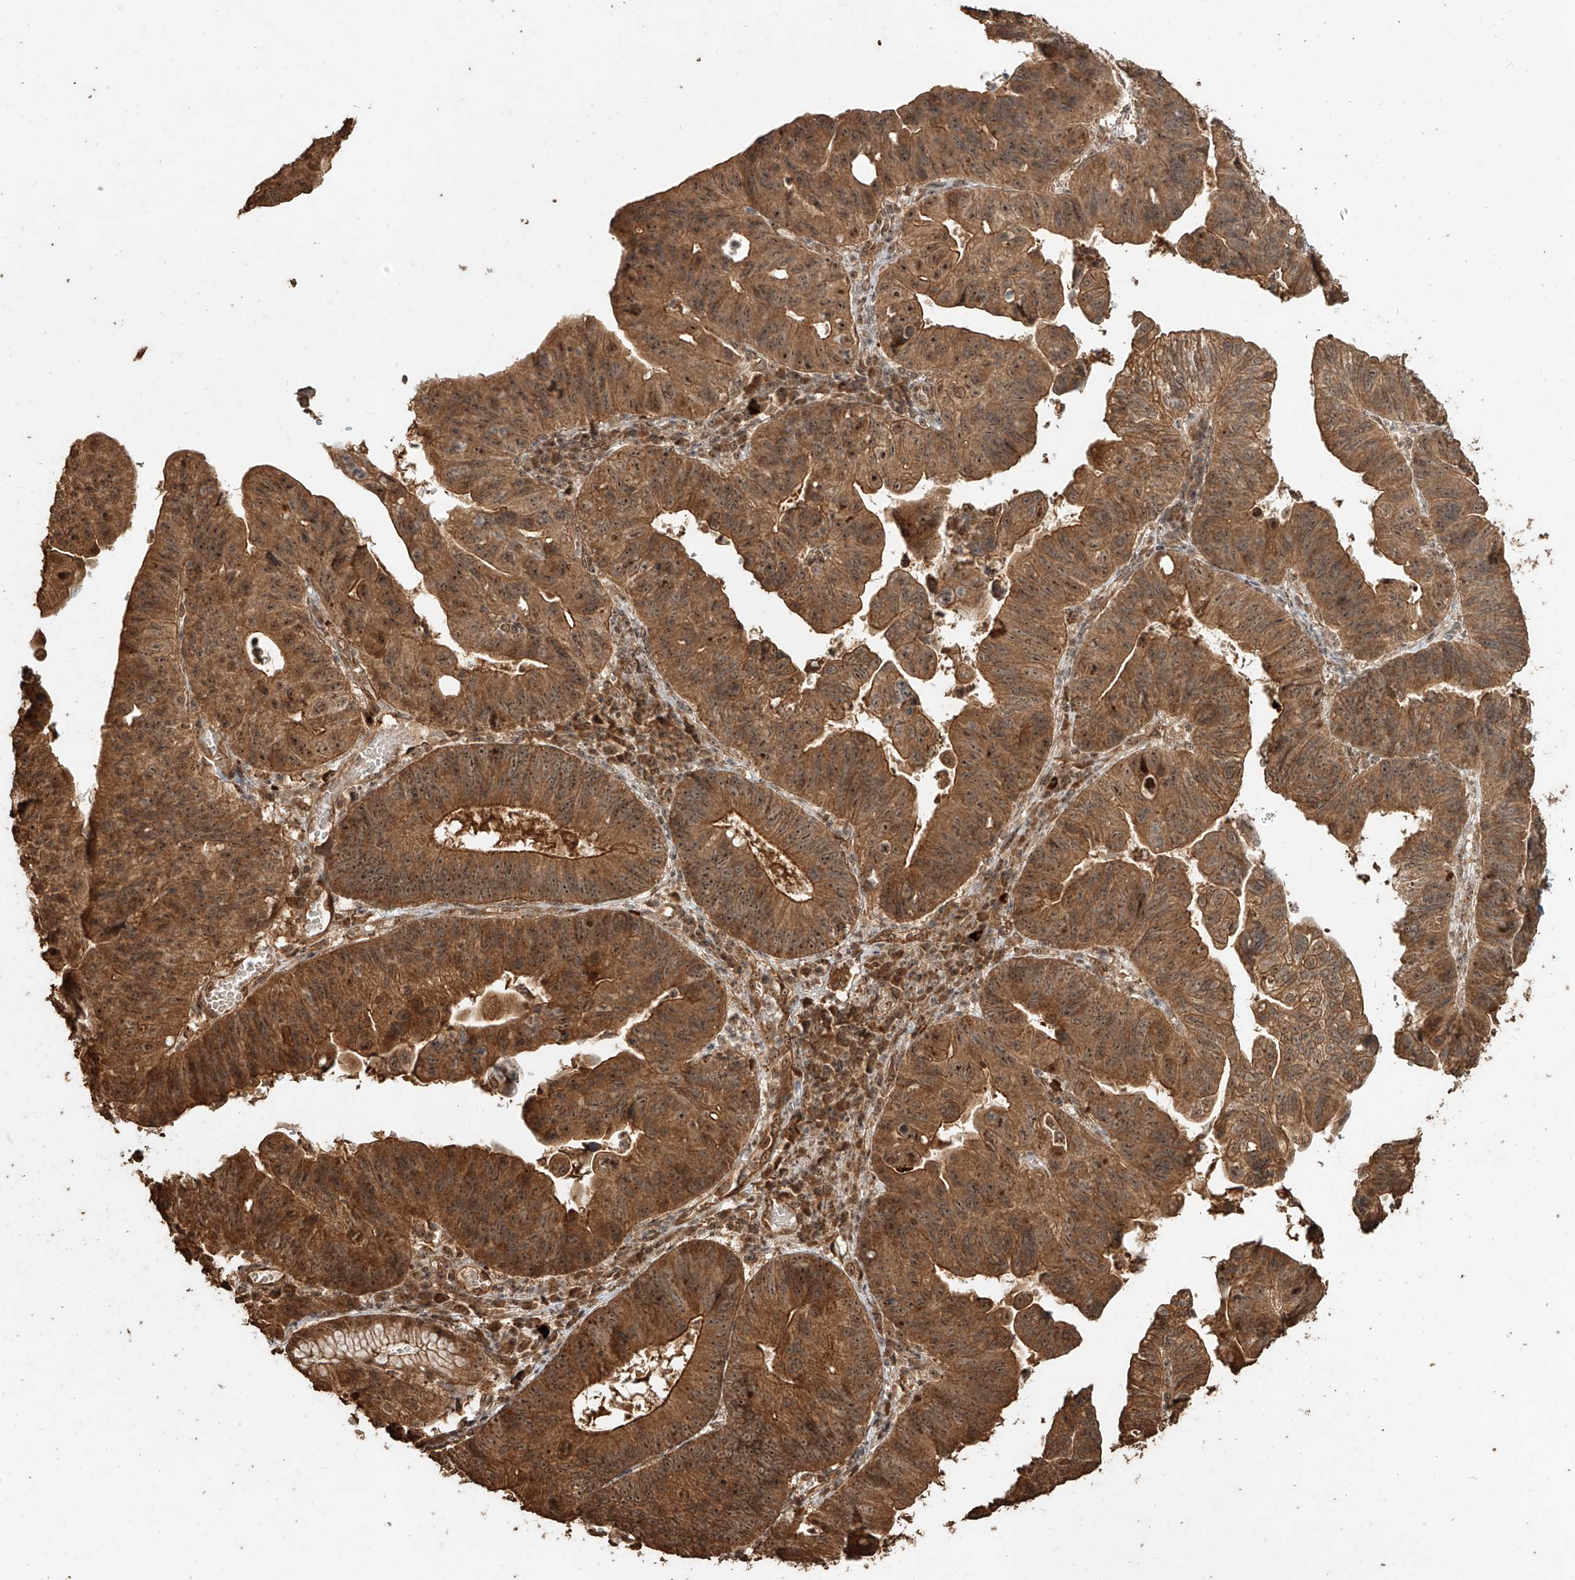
{"staining": {"intensity": "strong", "quantity": ">75%", "location": "cytoplasmic/membranous,nuclear"}, "tissue": "stomach cancer", "cell_type": "Tumor cells", "image_type": "cancer", "snomed": [{"axis": "morphology", "description": "Adenocarcinoma, NOS"}, {"axis": "topography", "description": "Stomach"}], "caption": "Brown immunohistochemical staining in stomach cancer reveals strong cytoplasmic/membranous and nuclear positivity in approximately >75% of tumor cells. Immunohistochemistry stains the protein in brown and the nuclei are stained blue.", "gene": "ZNF660", "patient": {"sex": "male", "age": 59}}